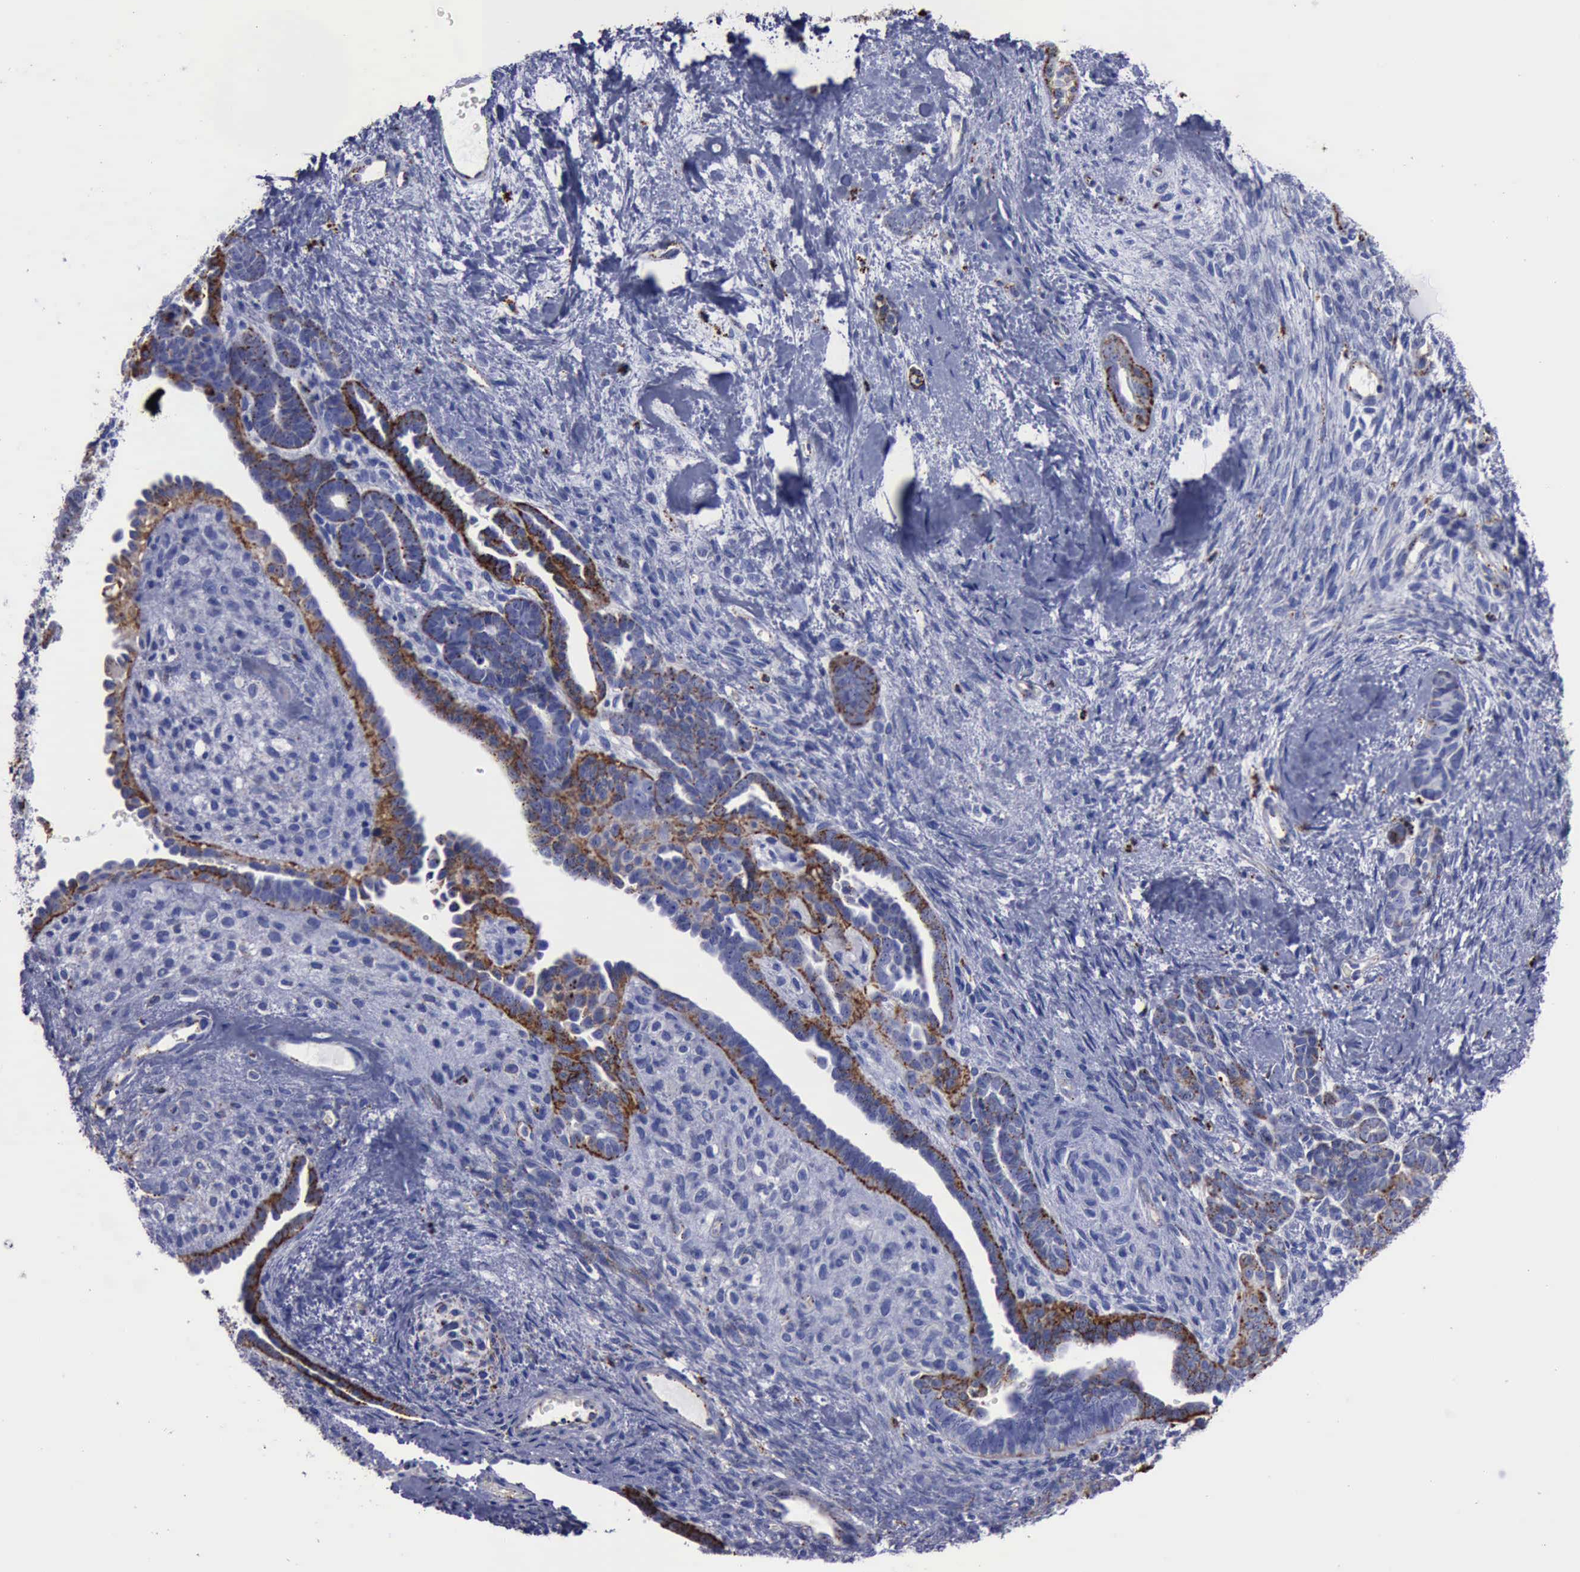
{"staining": {"intensity": "moderate", "quantity": "25%-75%", "location": "cytoplasmic/membranous"}, "tissue": "endometrial cancer", "cell_type": "Tumor cells", "image_type": "cancer", "snomed": [{"axis": "morphology", "description": "Neoplasm, malignant, NOS"}, {"axis": "topography", "description": "Endometrium"}], "caption": "This image shows endometrial neoplasm (malignant) stained with immunohistochemistry to label a protein in brown. The cytoplasmic/membranous of tumor cells show moderate positivity for the protein. Nuclei are counter-stained blue.", "gene": "CTSD", "patient": {"sex": "female", "age": 74}}